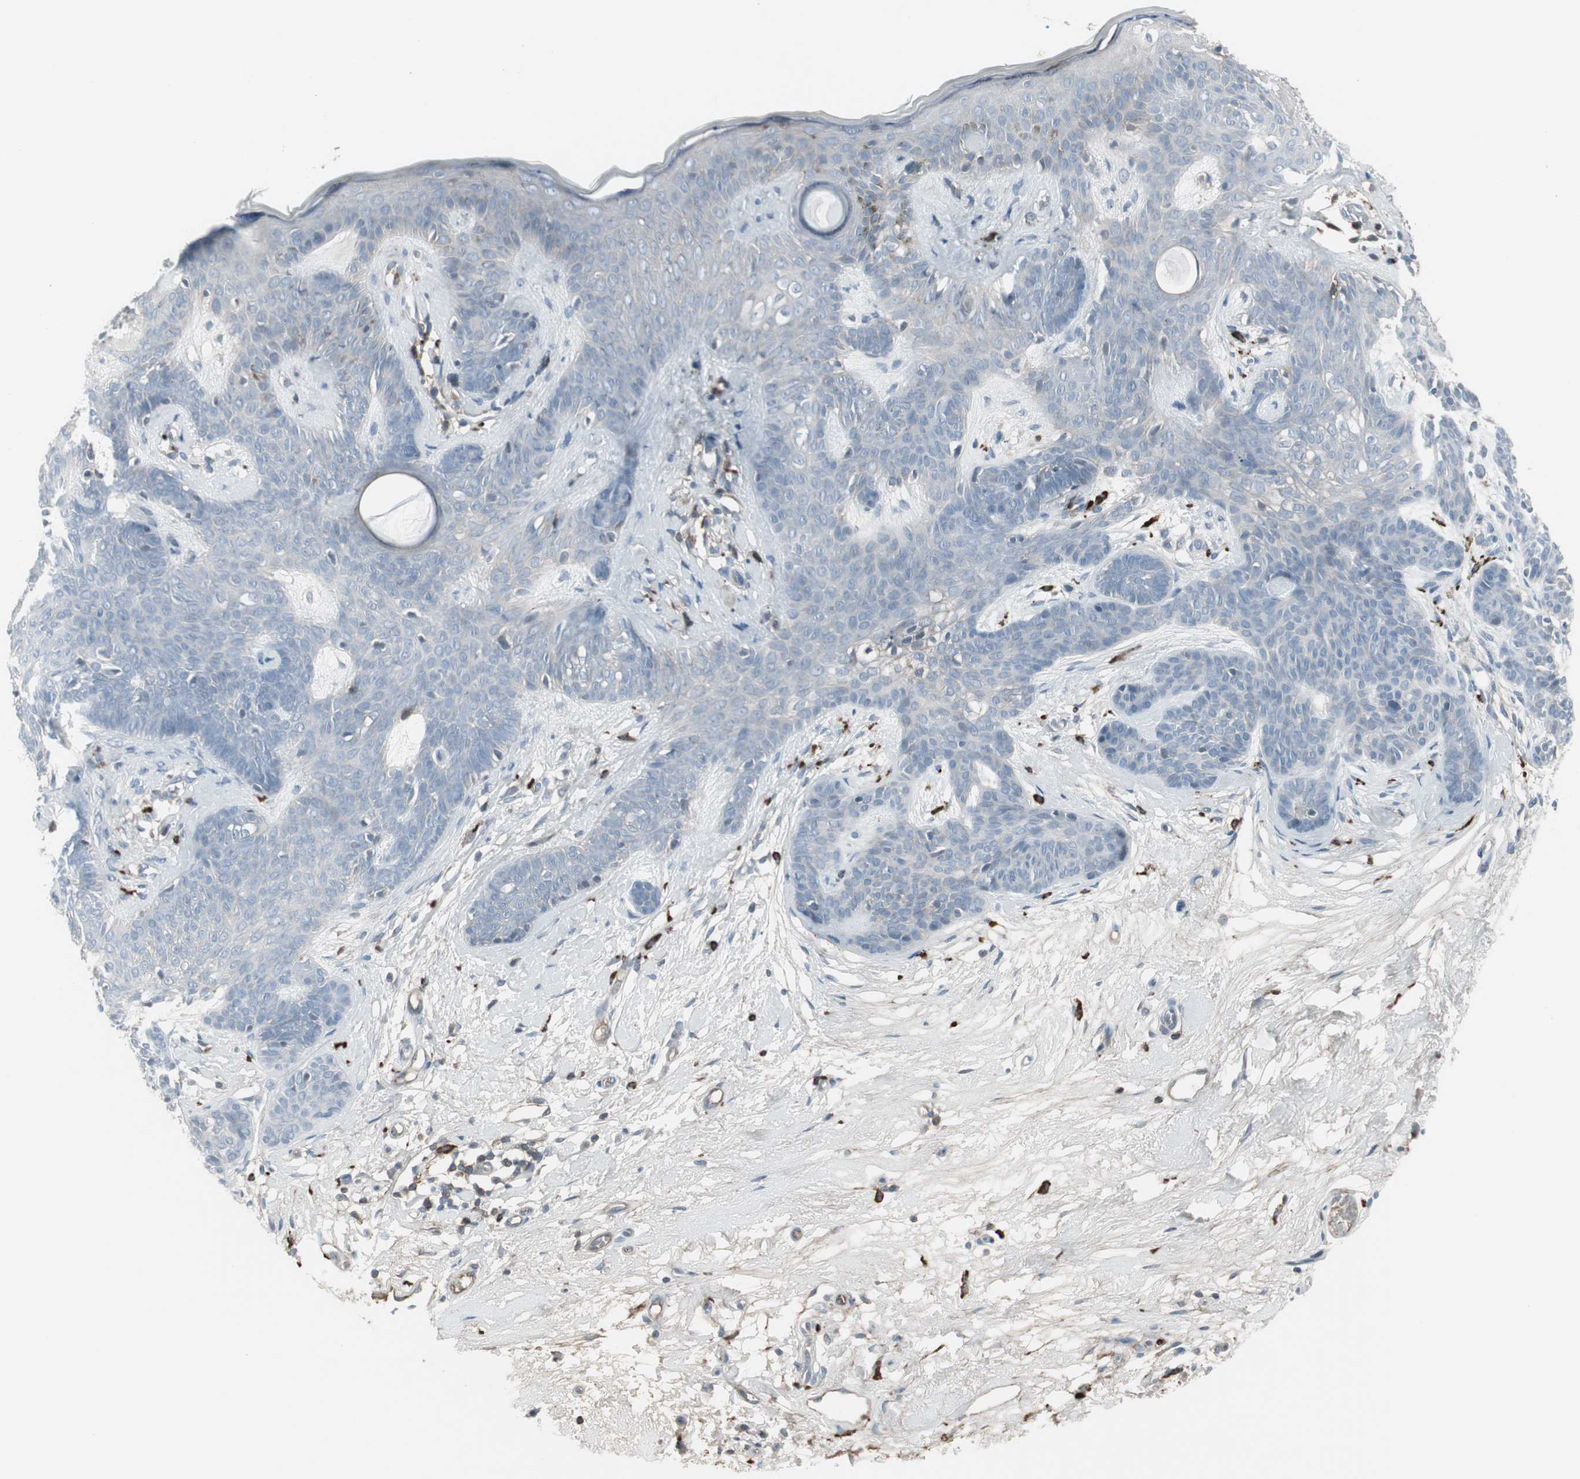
{"staining": {"intensity": "negative", "quantity": "none", "location": "none"}, "tissue": "skin cancer", "cell_type": "Tumor cells", "image_type": "cancer", "snomed": [{"axis": "morphology", "description": "Developmental malformation"}, {"axis": "morphology", "description": "Basal cell carcinoma"}, {"axis": "topography", "description": "Skin"}], "caption": "Immunohistochemical staining of skin basal cell carcinoma shows no significant expression in tumor cells. The staining is performed using DAB brown chromogen with nuclei counter-stained in using hematoxylin.", "gene": "ZSCAN32", "patient": {"sex": "female", "age": 62}}